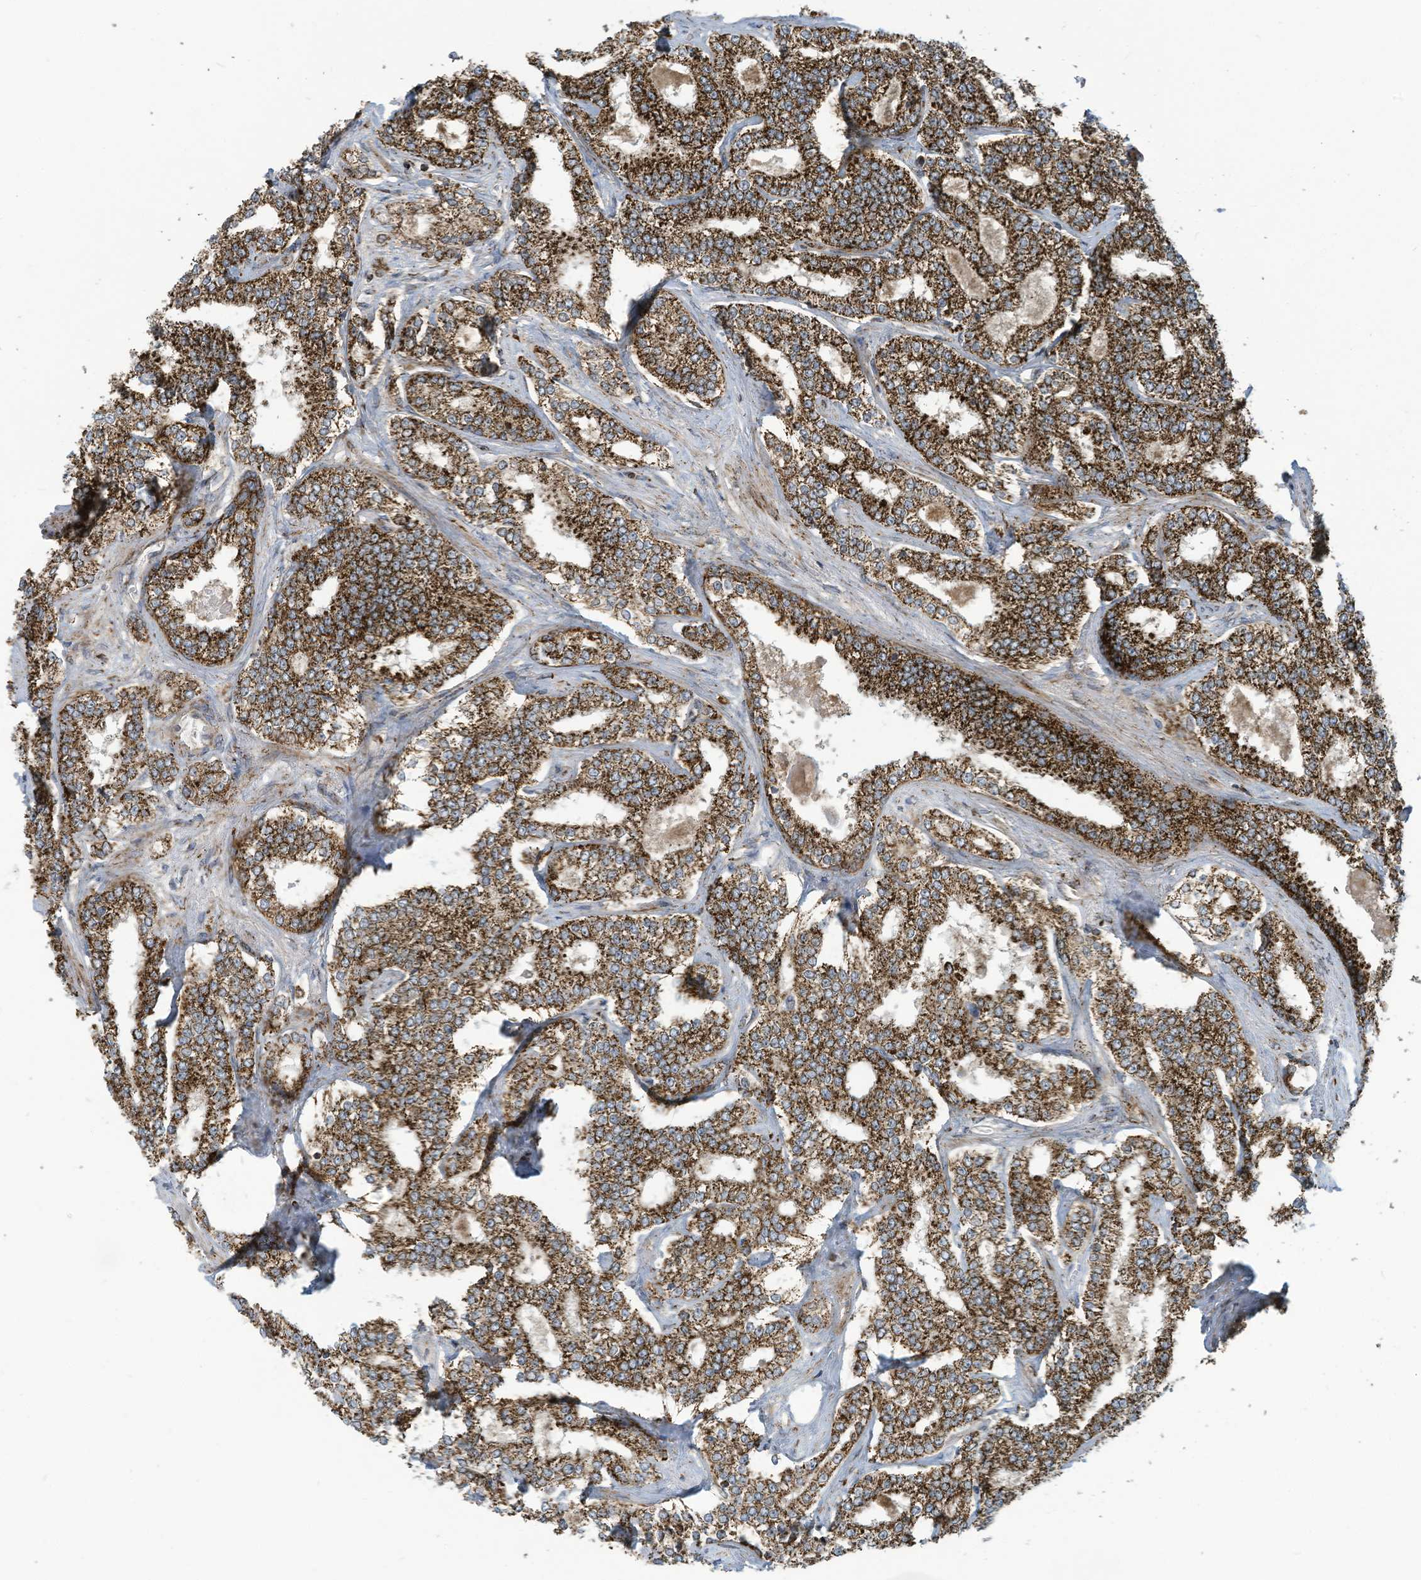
{"staining": {"intensity": "strong", "quantity": ">75%", "location": "cytoplasmic/membranous"}, "tissue": "prostate cancer", "cell_type": "Tumor cells", "image_type": "cancer", "snomed": [{"axis": "morphology", "description": "Normal tissue, NOS"}, {"axis": "morphology", "description": "Adenocarcinoma, High grade"}, {"axis": "topography", "description": "Prostate"}], "caption": "Protein staining displays strong cytoplasmic/membranous expression in about >75% of tumor cells in prostate cancer.", "gene": "COX10", "patient": {"sex": "male", "age": 83}}